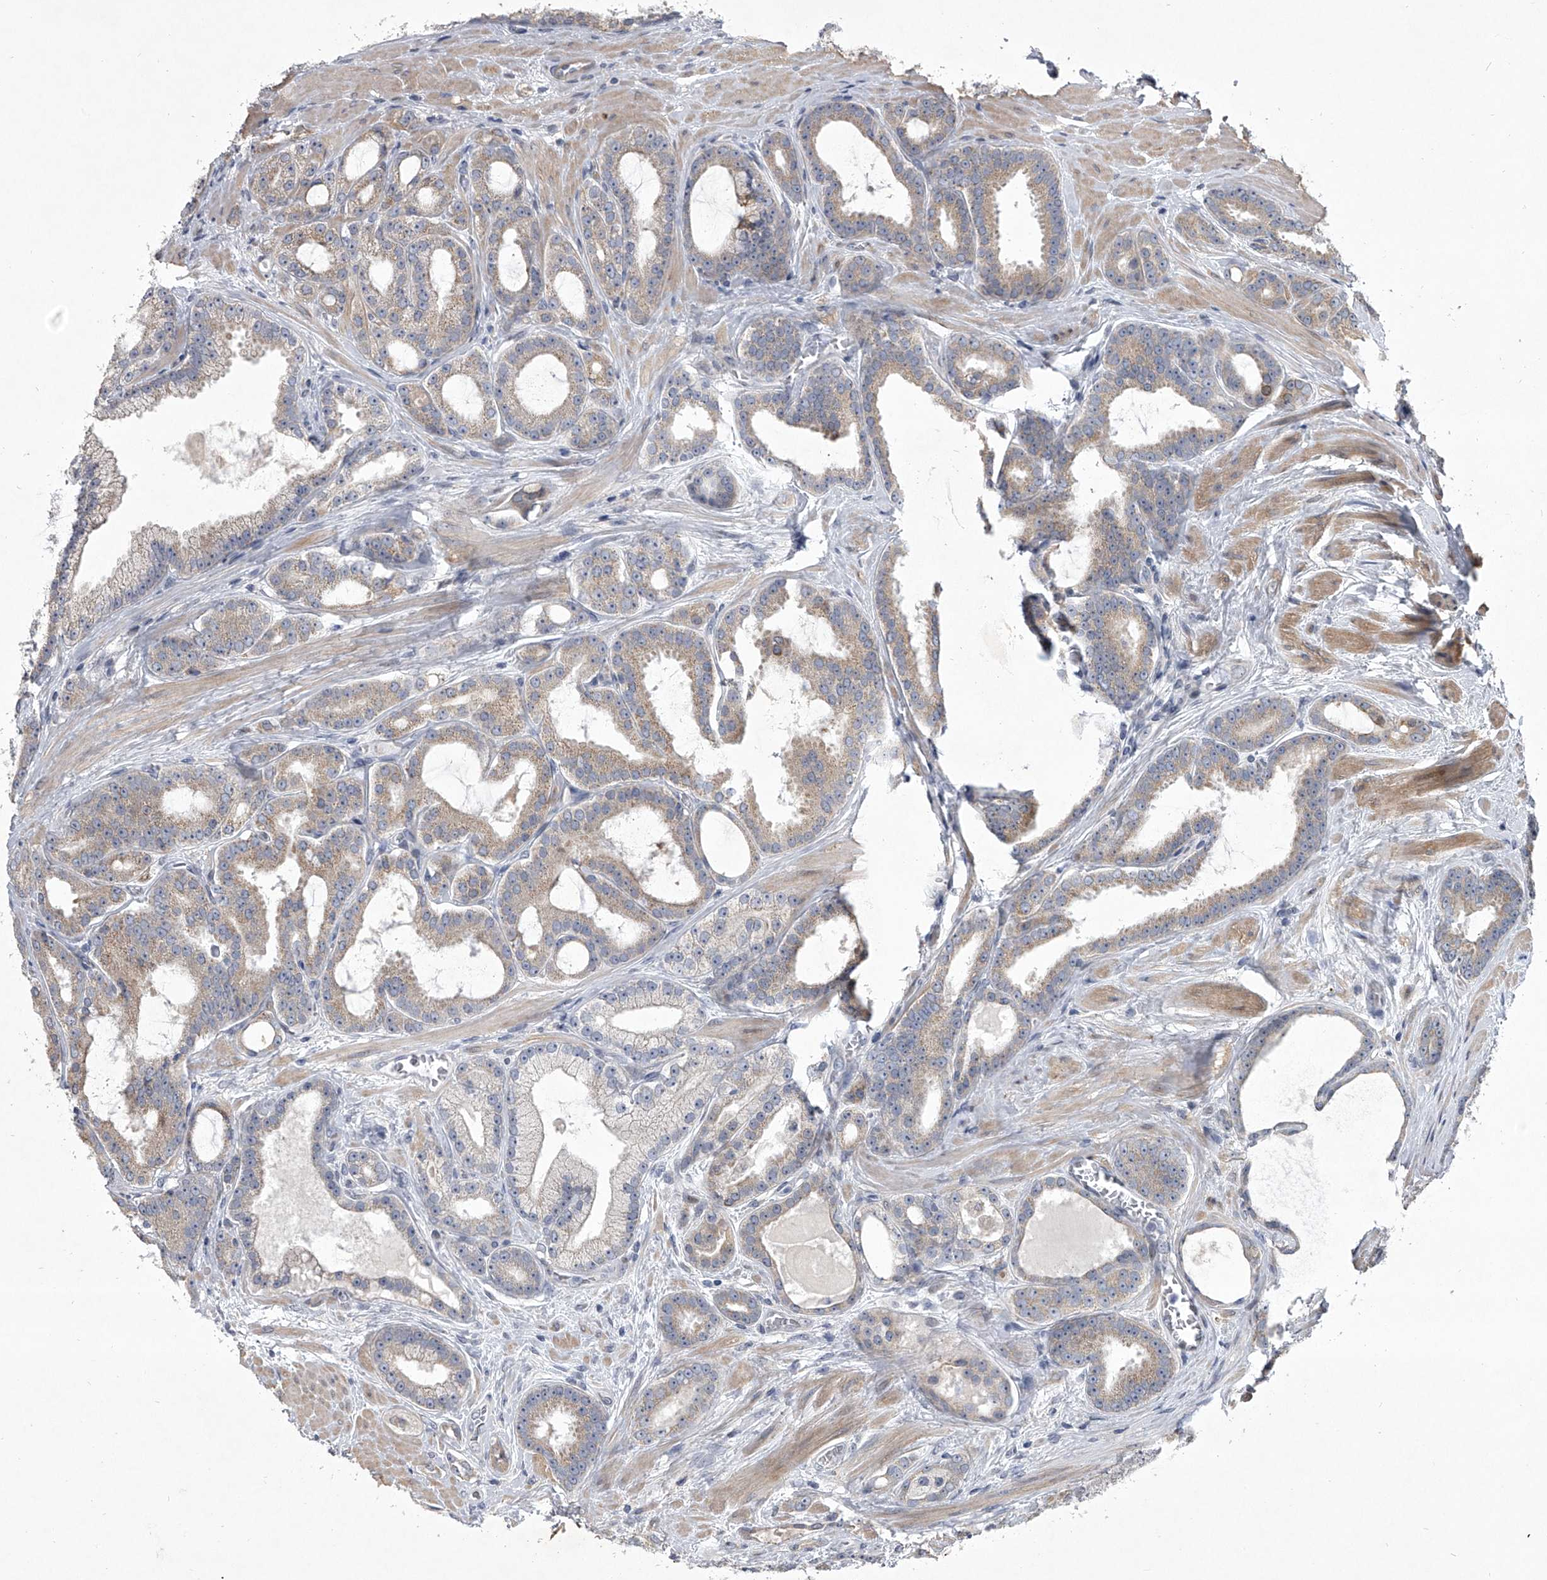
{"staining": {"intensity": "weak", "quantity": "25%-75%", "location": "cytoplasmic/membranous"}, "tissue": "prostate cancer", "cell_type": "Tumor cells", "image_type": "cancer", "snomed": [{"axis": "morphology", "description": "Adenocarcinoma, High grade"}, {"axis": "topography", "description": "Prostate"}], "caption": "Weak cytoplasmic/membranous protein positivity is seen in approximately 25%-75% of tumor cells in prostate cancer (high-grade adenocarcinoma).", "gene": "HEATR6", "patient": {"sex": "male", "age": 60}}